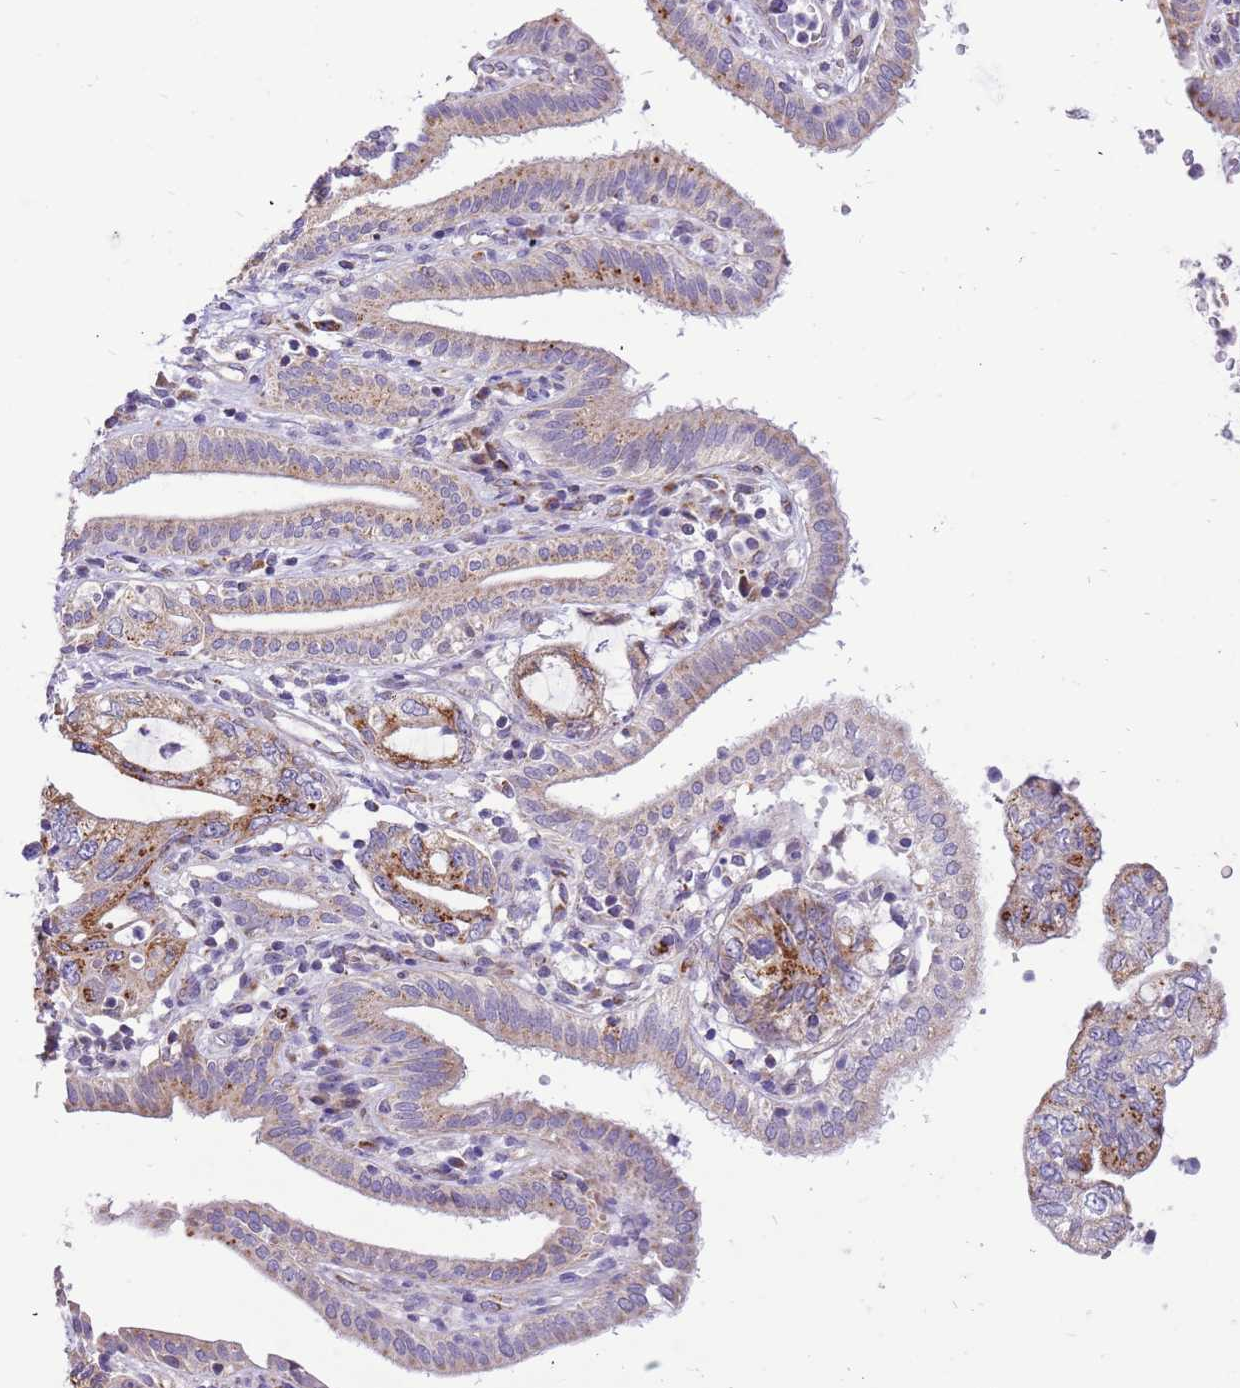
{"staining": {"intensity": "moderate", "quantity": "<25%", "location": "cytoplasmic/membranous"}, "tissue": "pancreatic cancer", "cell_type": "Tumor cells", "image_type": "cancer", "snomed": [{"axis": "morphology", "description": "Adenocarcinoma, NOS"}, {"axis": "topography", "description": "Pancreas"}], "caption": "Immunohistochemical staining of human adenocarcinoma (pancreatic) shows low levels of moderate cytoplasmic/membranous staining in approximately <25% of tumor cells. Nuclei are stained in blue.", "gene": "COX17", "patient": {"sex": "female", "age": 73}}